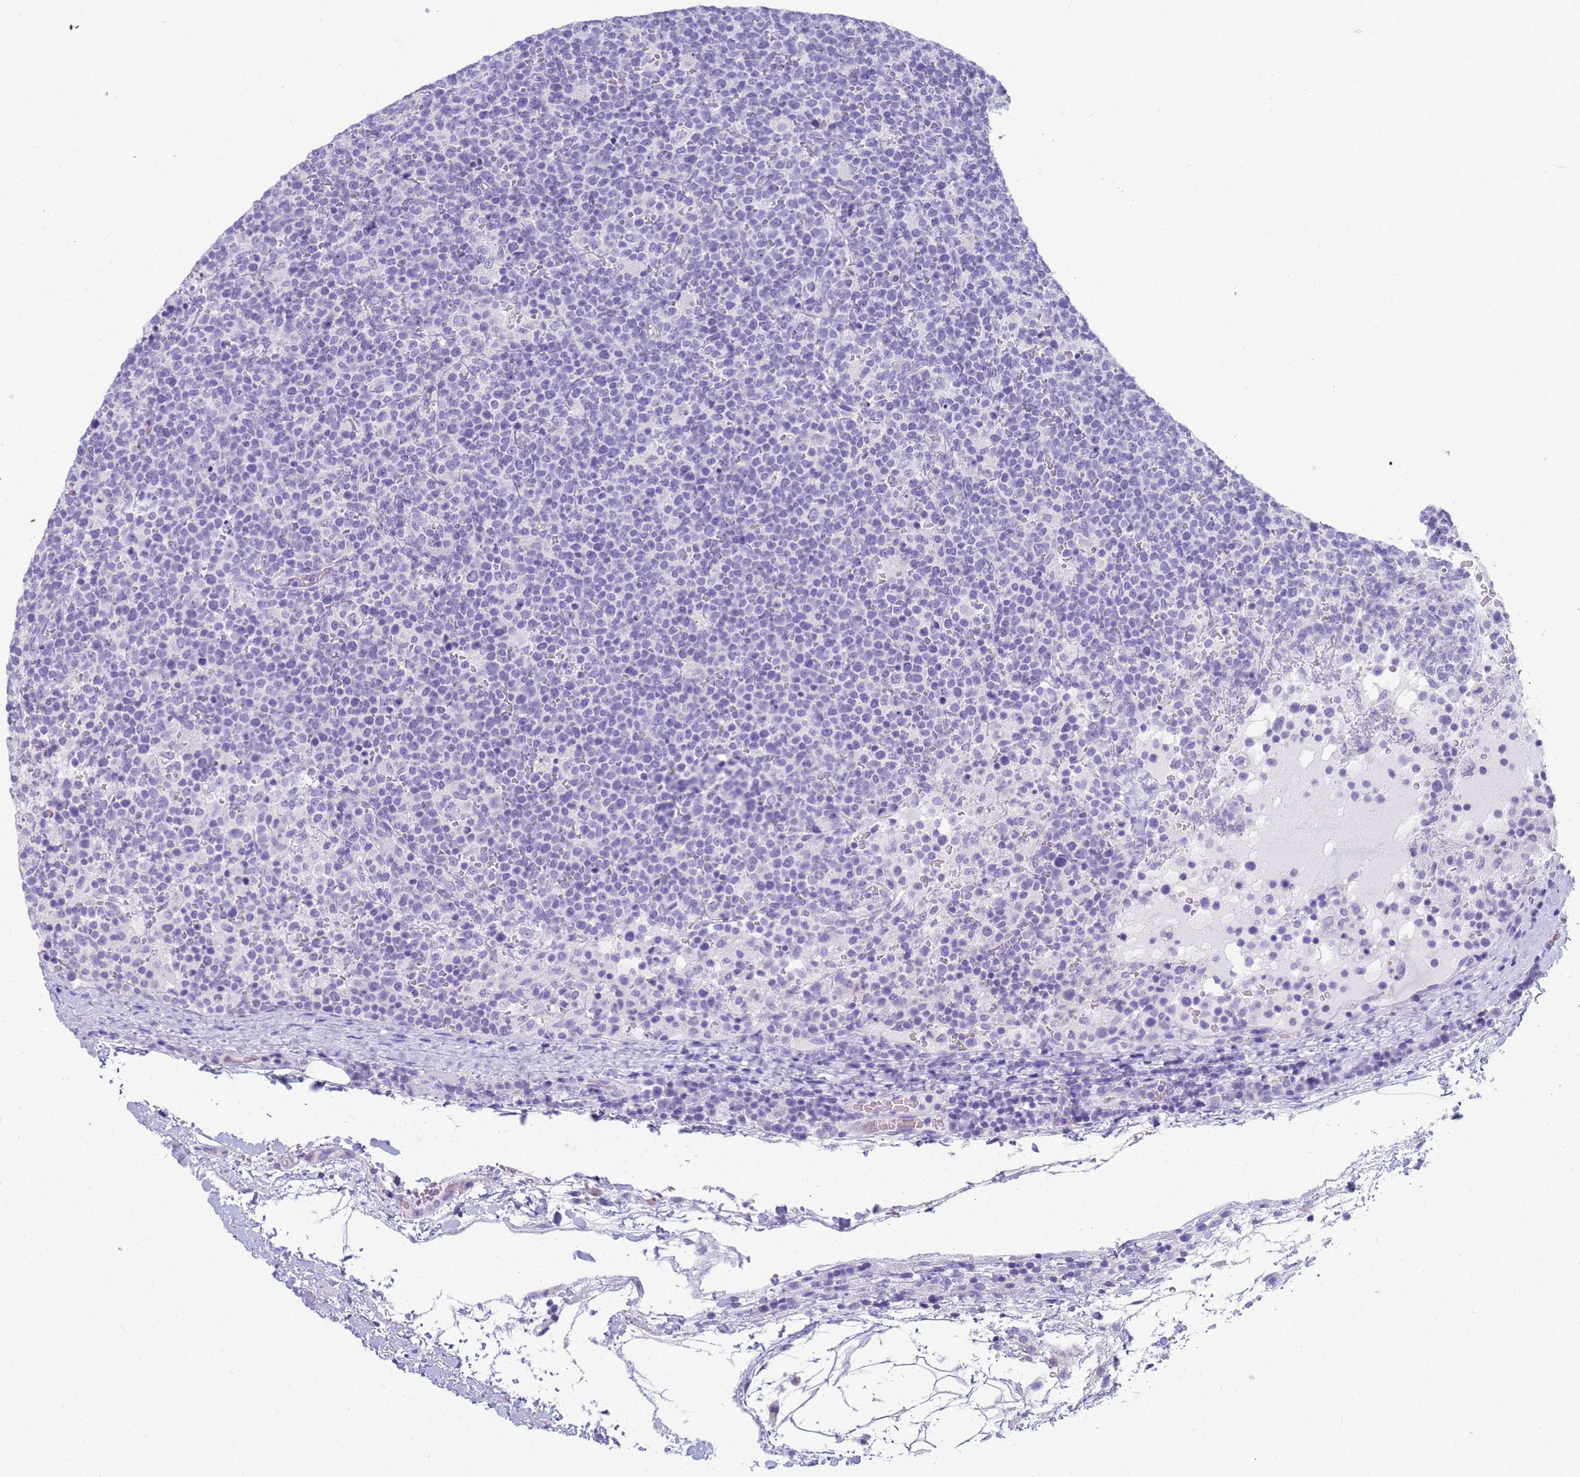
{"staining": {"intensity": "negative", "quantity": "none", "location": "none"}, "tissue": "lymphoma", "cell_type": "Tumor cells", "image_type": "cancer", "snomed": [{"axis": "morphology", "description": "Malignant lymphoma, non-Hodgkin's type, High grade"}, {"axis": "topography", "description": "Lymph node"}], "caption": "There is no significant expression in tumor cells of high-grade malignant lymphoma, non-Hodgkin's type. (Stains: DAB (3,3'-diaminobenzidine) immunohistochemistry (IHC) with hematoxylin counter stain, Microscopy: brightfield microscopy at high magnification).", "gene": "RNASE2", "patient": {"sex": "male", "age": 61}}